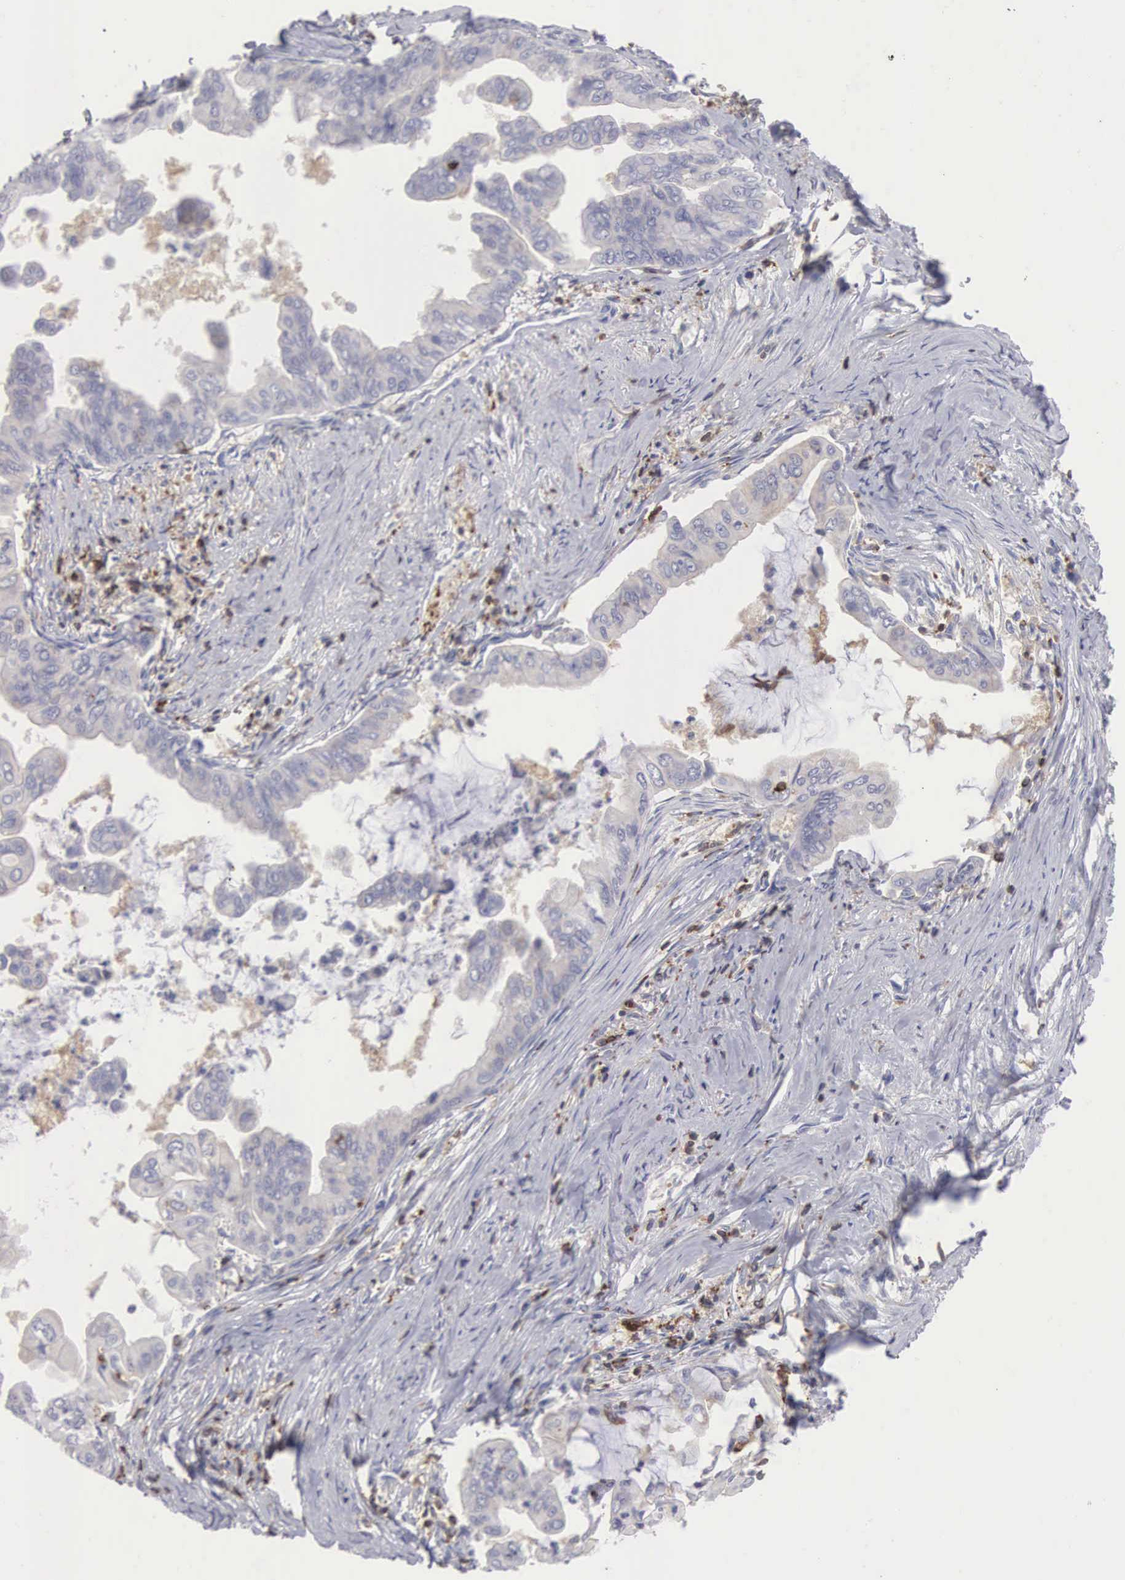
{"staining": {"intensity": "weak", "quantity": "25%-75%", "location": "cytoplasmic/membranous"}, "tissue": "stomach cancer", "cell_type": "Tumor cells", "image_type": "cancer", "snomed": [{"axis": "morphology", "description": "Adenocarcinoma, NOS"}, {"axis": "topography", "description": "Stomach, upper"}], "caption": "Stomach cancer stained with DAB immunohistochemistry (IHC) reveals low levels of weak cytoplasmic/membranous staining in approximately 25%-75% of tumor cells.", "gene": "SH3BP1", "patient": {"sex": "male", "age": 80}}